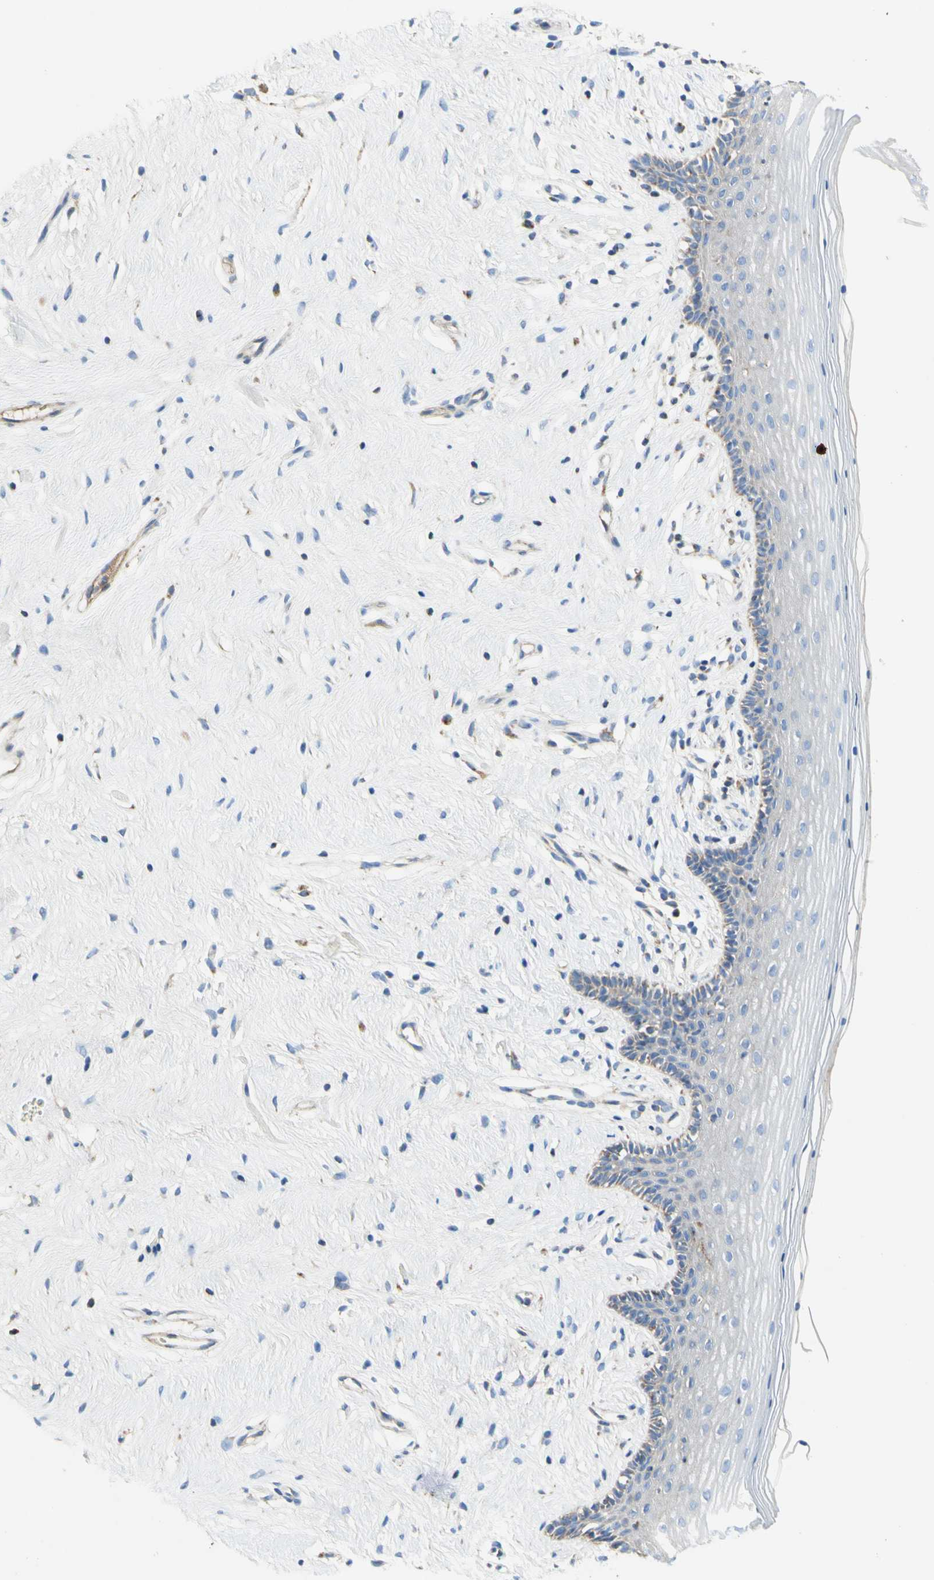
{"staining": {"intensity": "moderate", "quantity": "<25%", "location": "cytoplasmic/membranous"}, "tissue": "vagina", "cell_type": "Squamous epithelial cells", "image_type": "normal", "snomed": [{"axis": "morphology", "description": "Normal tissue, NOS"}, {"axis": "topography", "description": "Vagina"}], "caption": "Vagina stained with DAB IHC demonstrates low levels of moderate cytoplasmic/membranous expression in about <25% of squamous epithelial cells.", "gene": "SDHB", "patient": {"sex": "female", "age": 44}}